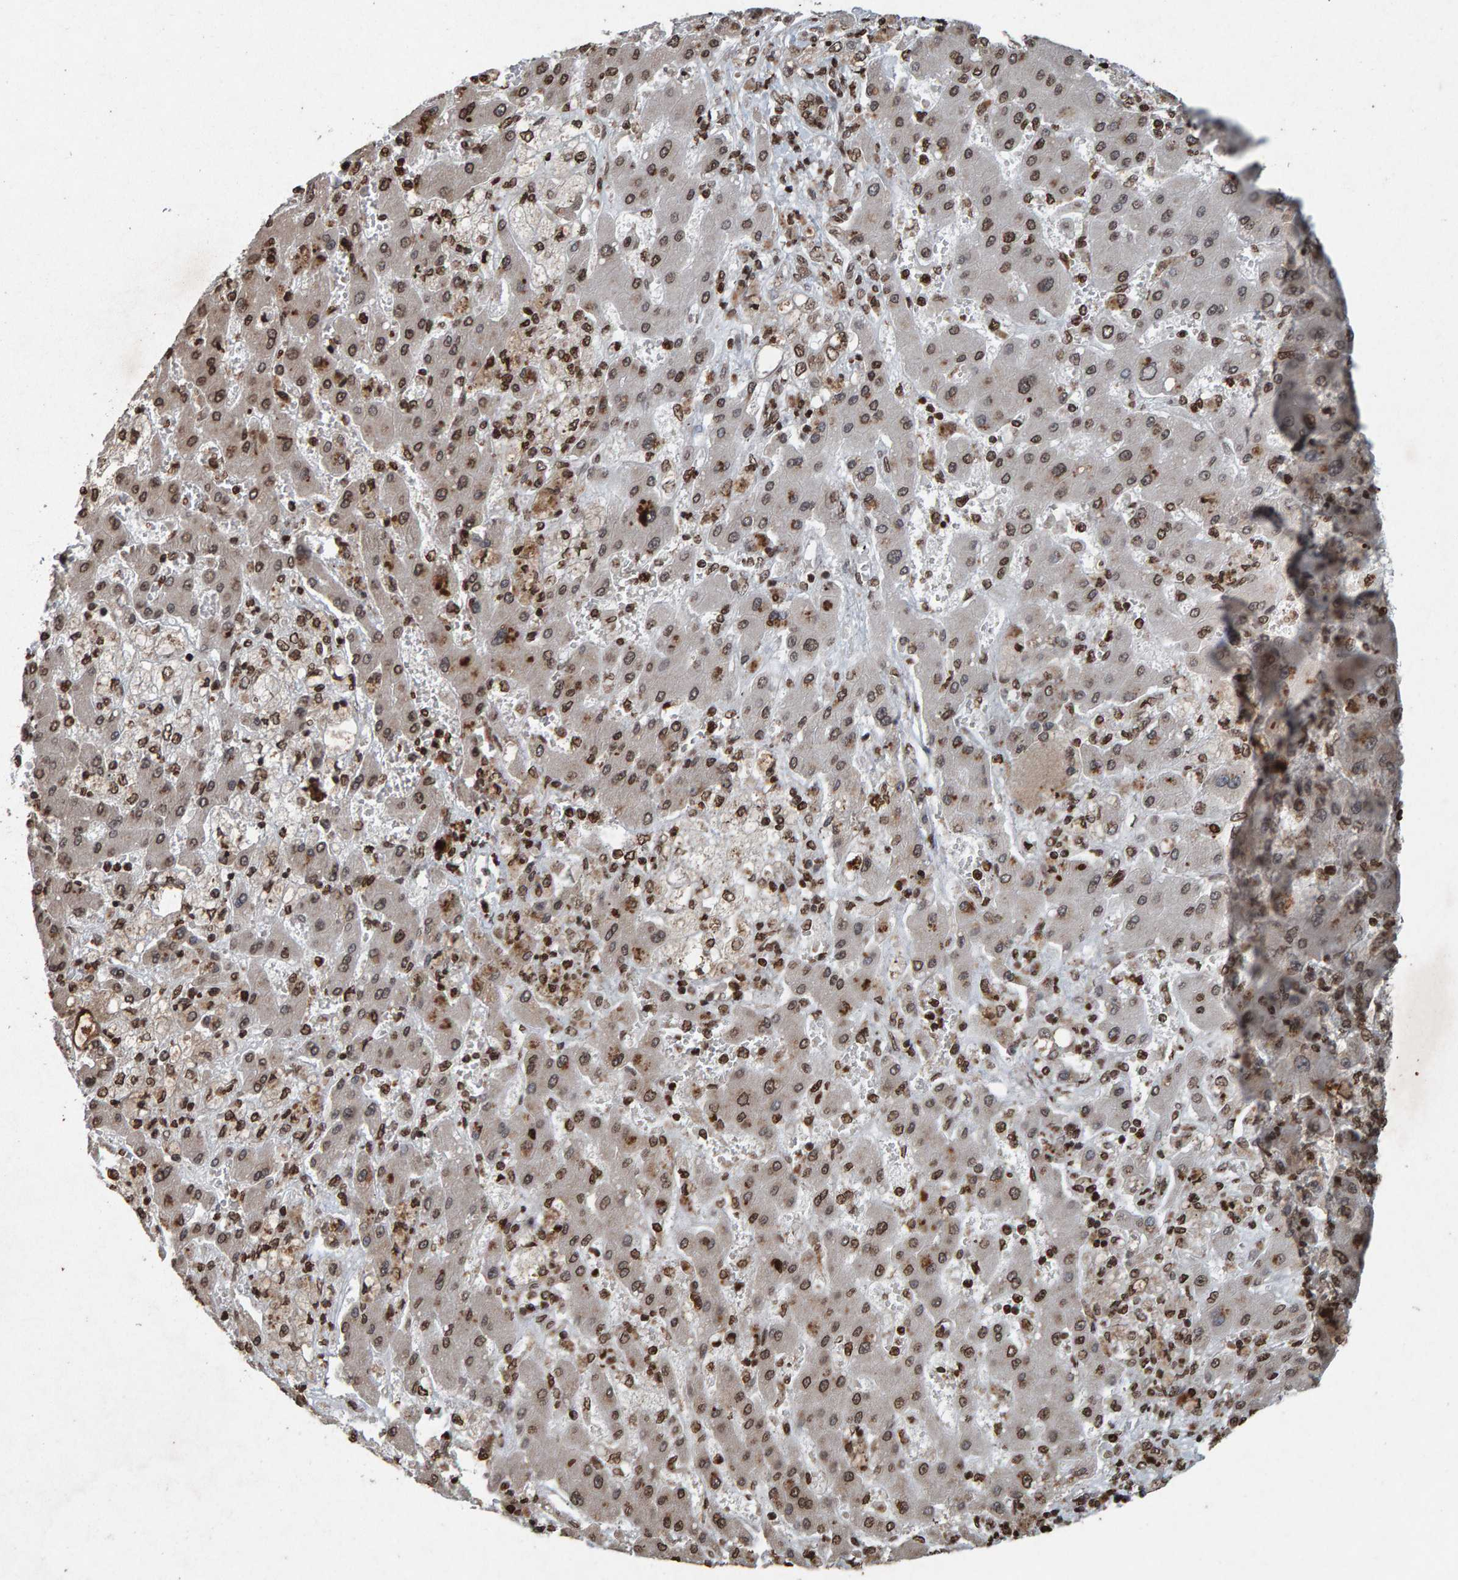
{"staining": {"intensity": "moderate", "quantity": ">75%", "location": "nuclear"}, "tissue": "liver cancer", "cell_type": "Tumor cells", "image_type": "cancer", "snomed": [{"axis": "morphology", "description": "Cholangiocarcinoma"}, {"axis": "topography", "description": "Liver"}], "caption": "An image of liver cholangiocarcinoma stained for a protein exhibits moderate nuclear brown staining in tumor cells. (DAB (3,3'-diaminobenzidine) = brown stain, brightfield microscopy at high magnification).", "gene": "H2AZ1", "patient": {"sex": "male", "age": 50}}